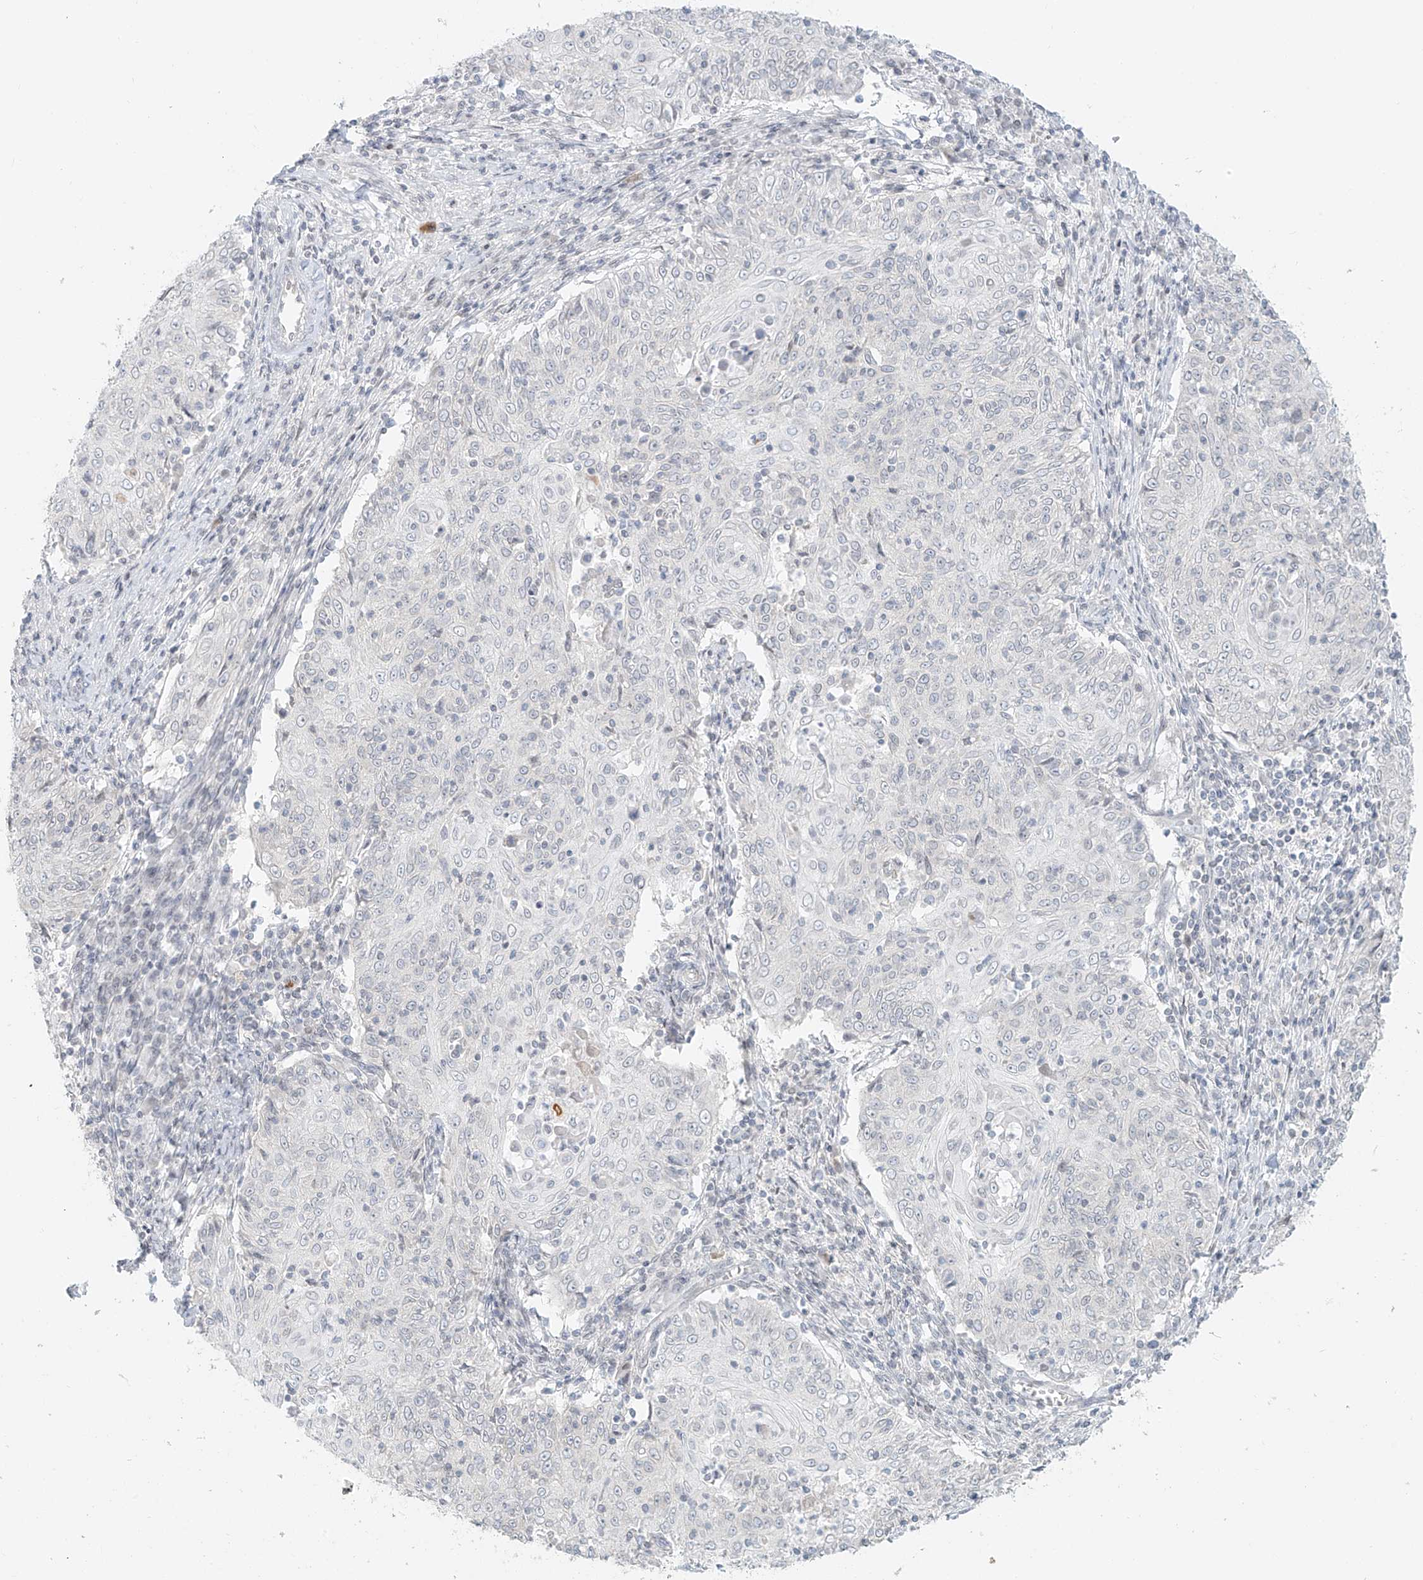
{"staining": {"intensity": "negative", "quantity": "none", "location": "none"}, "tissue": "cervical cancer", "cell_type": "Tumor cells", "image_type": "cancer", "snomed": [{"axis": "morphology", "description": "Squamous cell carcinoma, NOS"}, {"axis": "topography", "description": "Cervix"}], "caption": "Tumor cells are negative for brown protein staining in cervical squamous cell carcinoma. The staining was performed using DAB to visualize the protein expression in brown, while the nuclei were stained in blue with hematoxylin (Magnification: 20x).", "gene": "OSBPL7", "patient": {"sex": "female", "age": 48}}